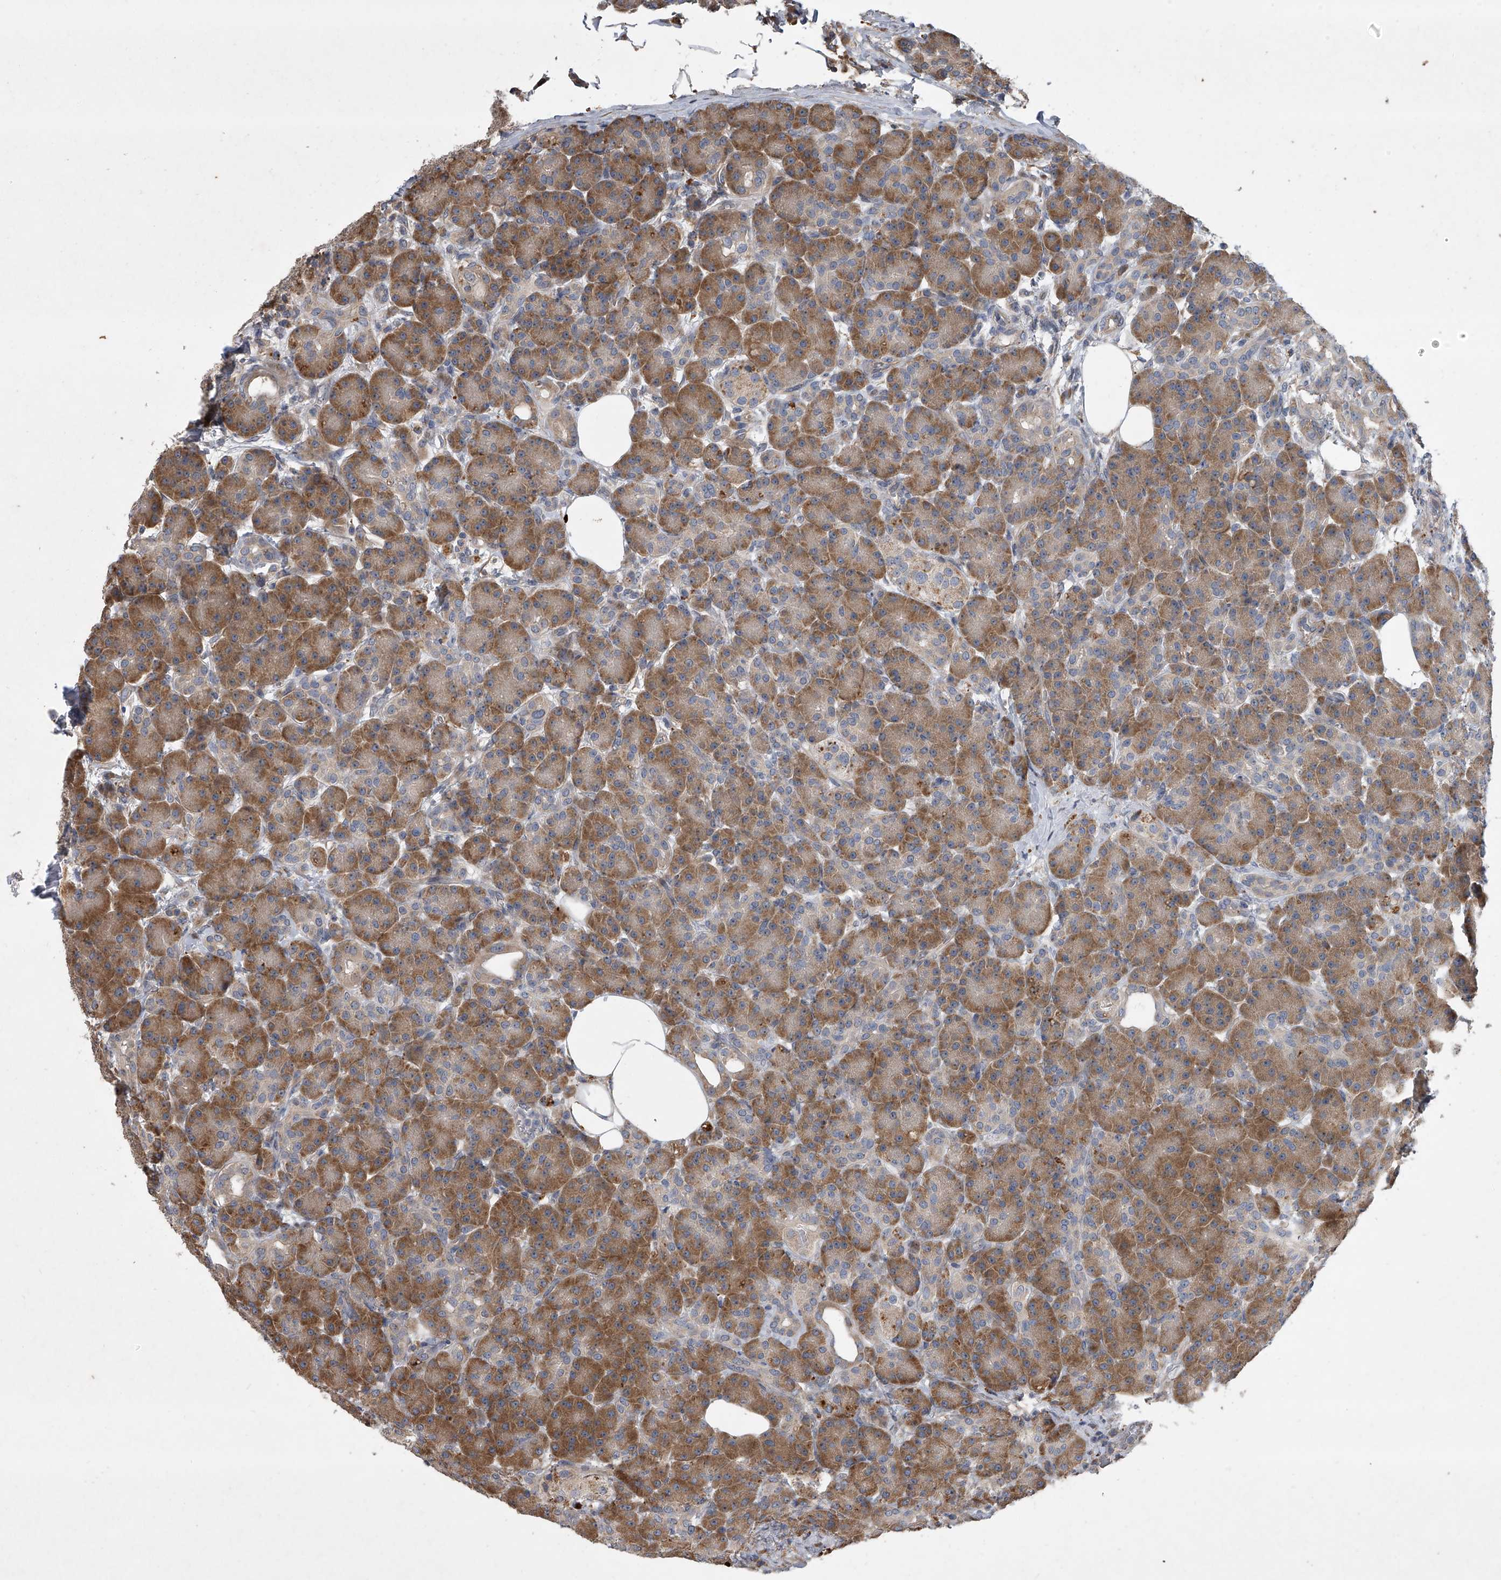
{"staining": {"intensity": "moderate", "quantity": ">75%", "location": "cytoplasmic/membranous"}, "tissue": "pancreas", "cell_type": "Exocrine glandular cells", "image_type": "normal", "snomed": [{"axis": "morphology", "description": "Normal tissue, NOS"}, {"axis": "topography", "description": "Pancreas"}], "caption": "Exocrine glandular cells show moderate cytoplasmic/membranous expression in approximately >75% of cells in benign pancreas.", "gene": "DOCK9", "patient": {"sex": "male", "age": 63}}